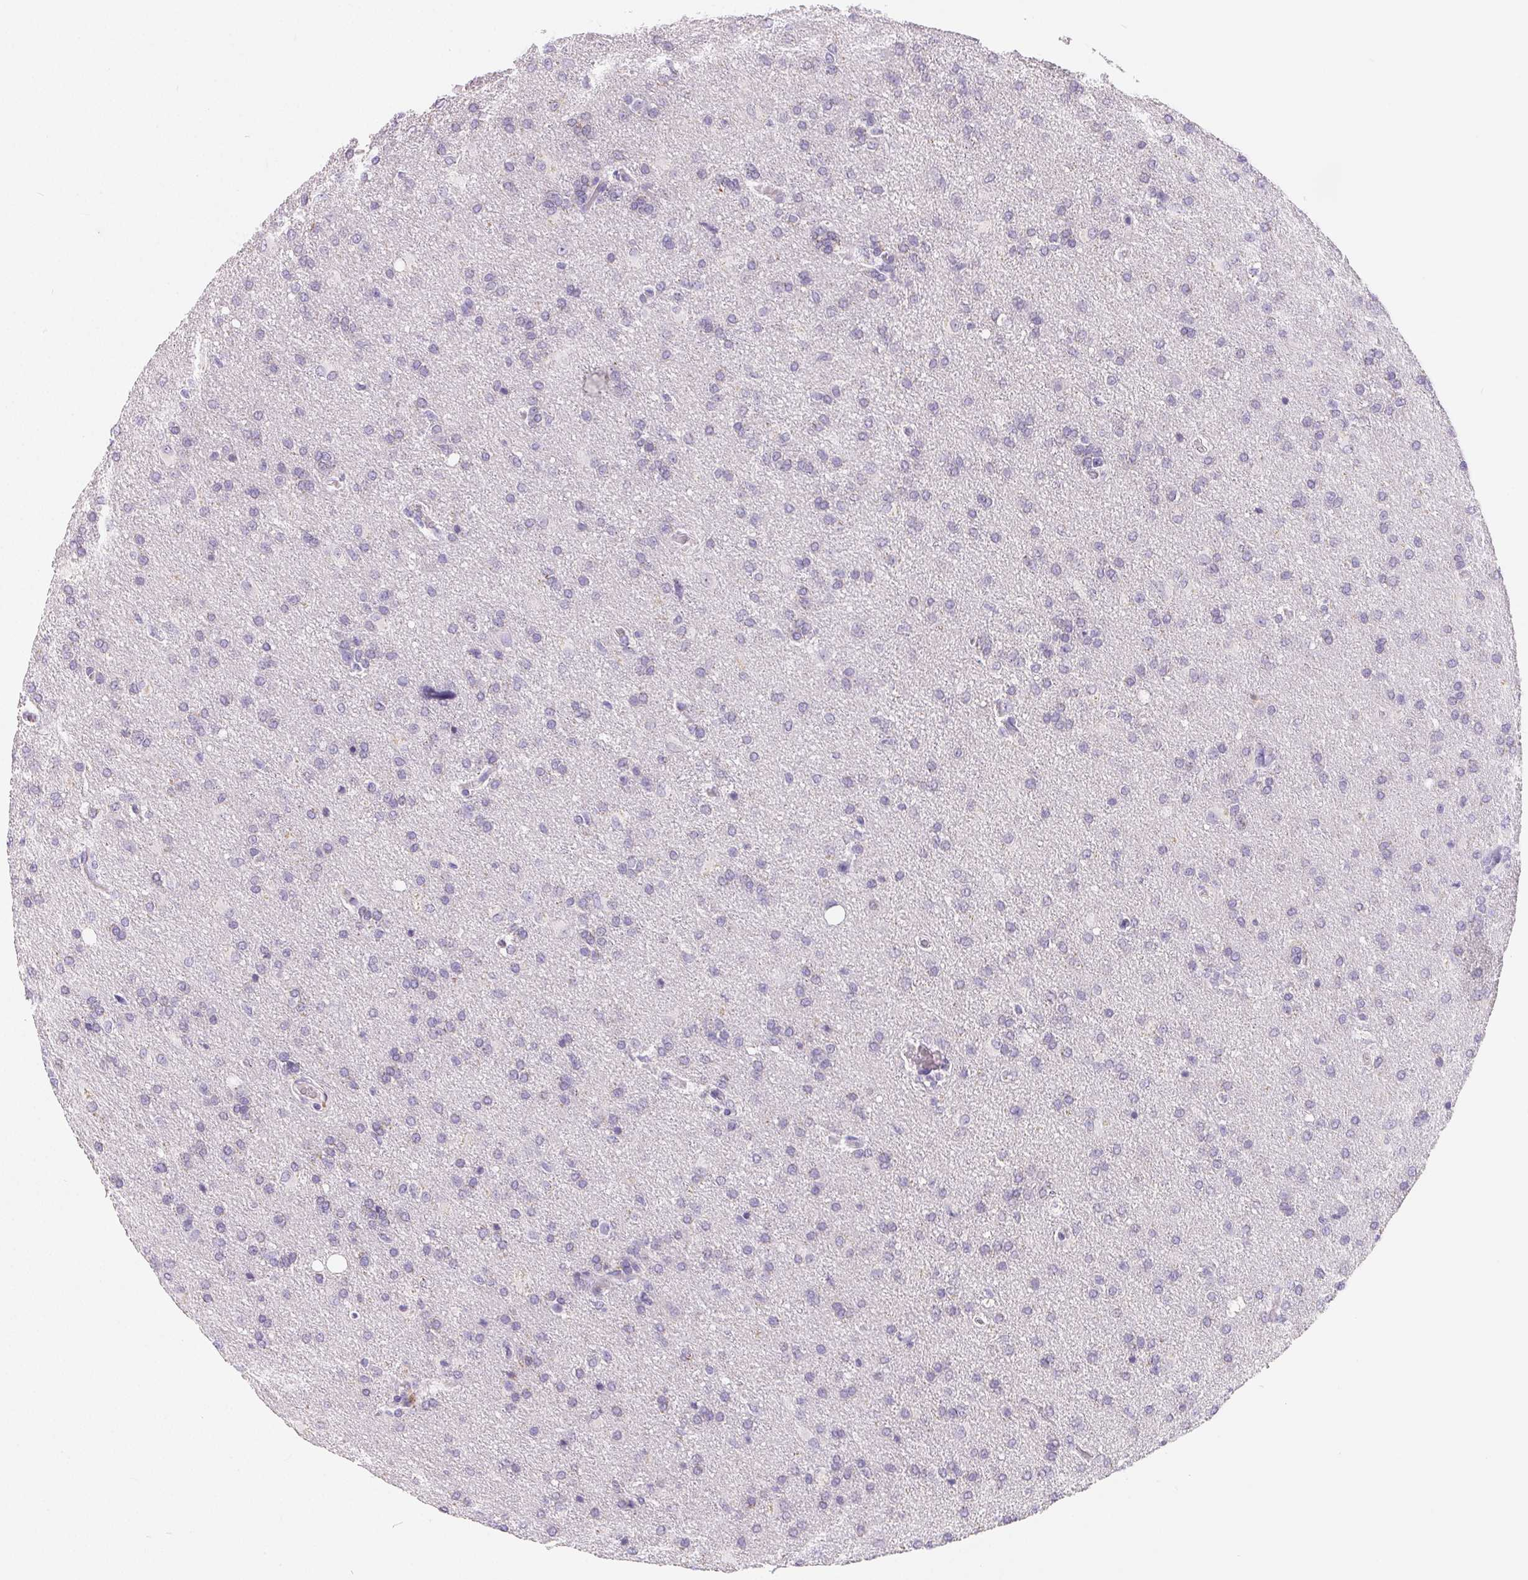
{"staining": {"intensity": "negative", "quantity": "none", "location": "none"}, "tissue": "glioma", "cell_type": "Tumor cells", "image_type": "cancer", "snomed": [{"axis": "morphology", "description": "Glioma, malignant, High grade"}, {"axis": "topography", "description": "Brain"}], "caption": "This is an IHC histopathology image of high-grade glioma (malignant). There is no staining in tumor cells.", "gene": "SPACA5B", "patient": {"sex": "male", "age": 68}}